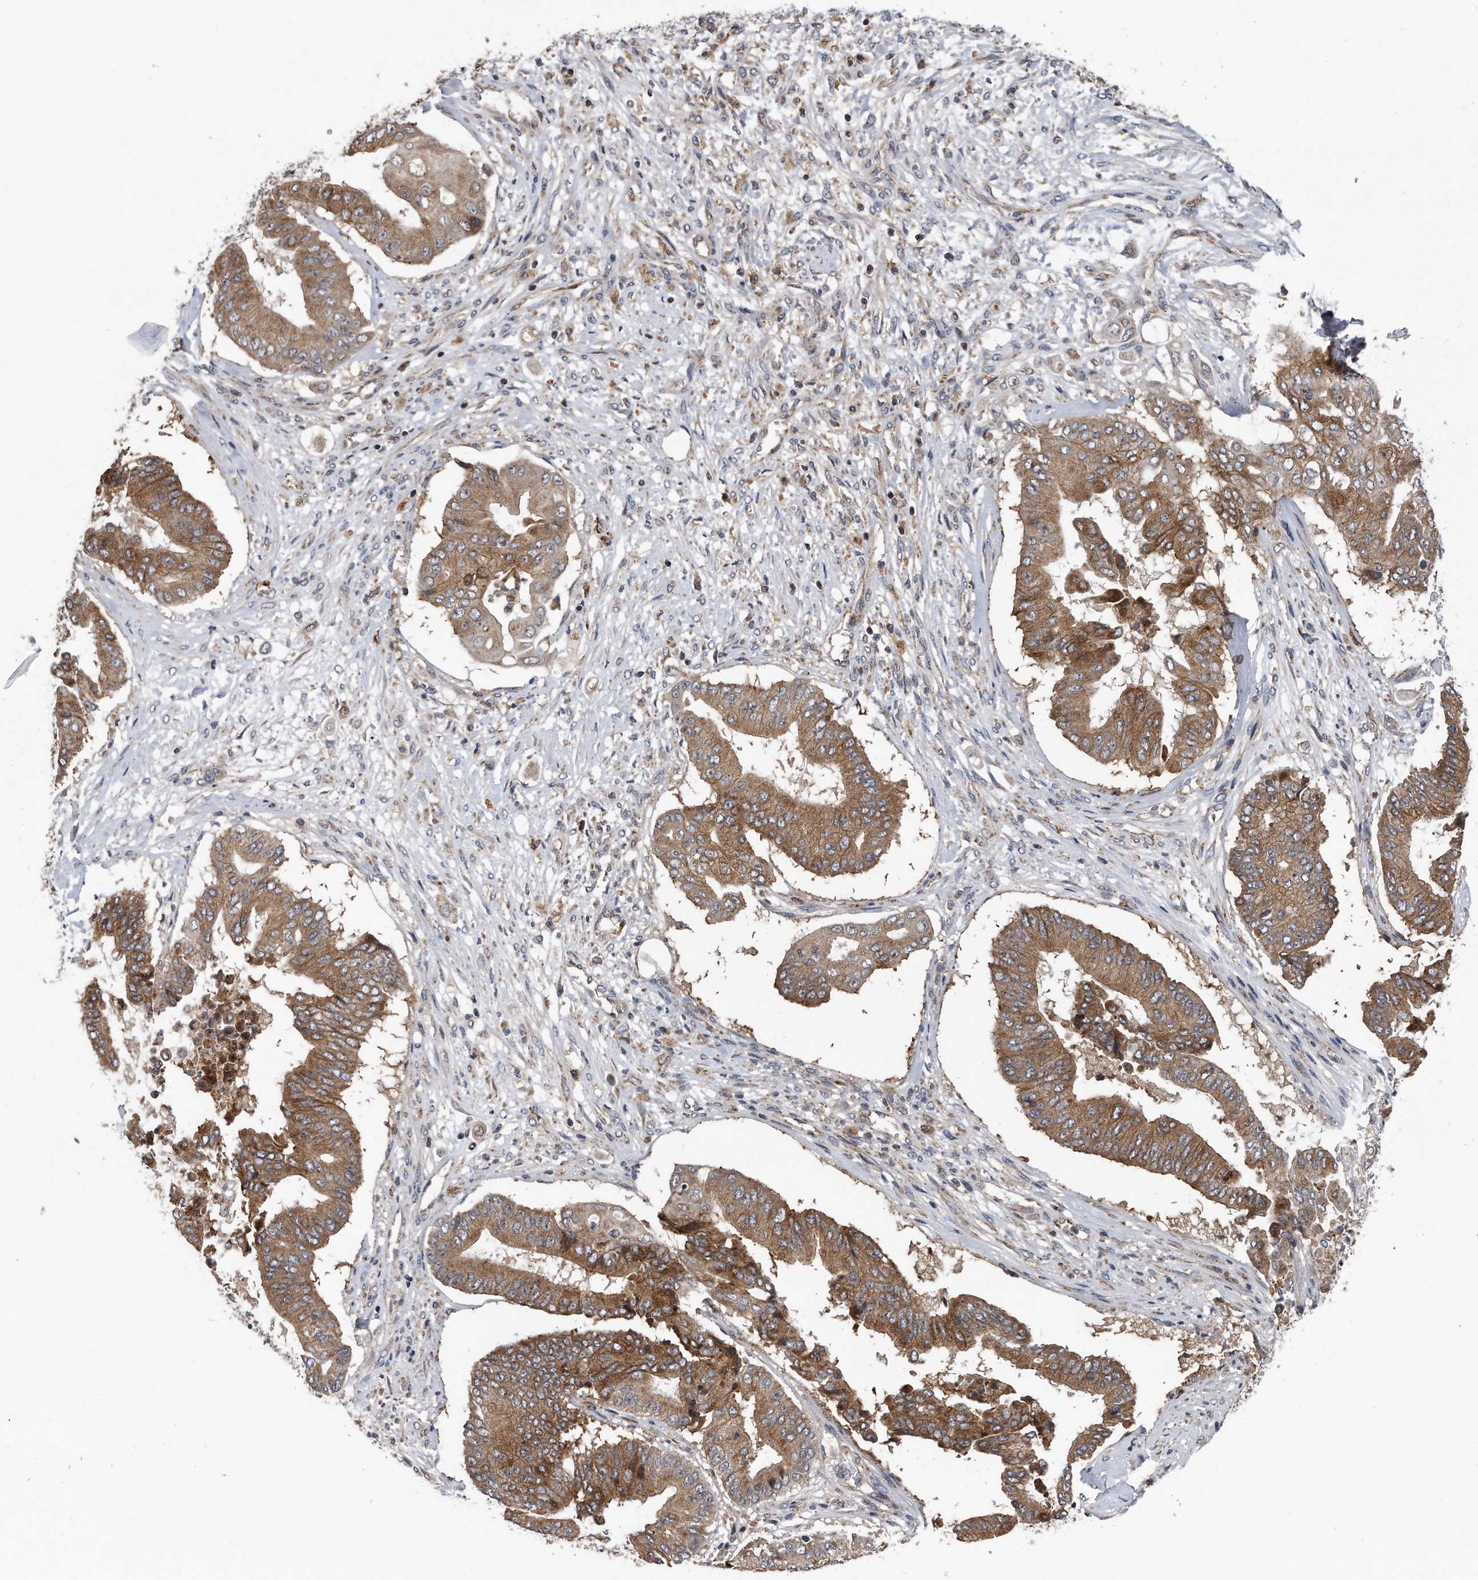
{"staining": {"intensity": "moderate", "quantity": ">75%", "location": "cytoplasmic/membranous"}, "tissue": "pancreatic cancer", "cell_type": "Tumor cells", "image_type": "cancer", "snomed": [{"axis": "morphology", "description": "Adenocarcinoma, NOS"}, {"axis": "topography", "description": "Pancreas"}], "caption": "Approximately >75% of tumor cells in human adenocarcinoma (pancreatic) exhibit moderate cytoplasmic/membranous protein staining as visualized by brown immunohistochemical staining.", "gene": "ALPK2", "patient": {"sex": "female", "age": 77}}